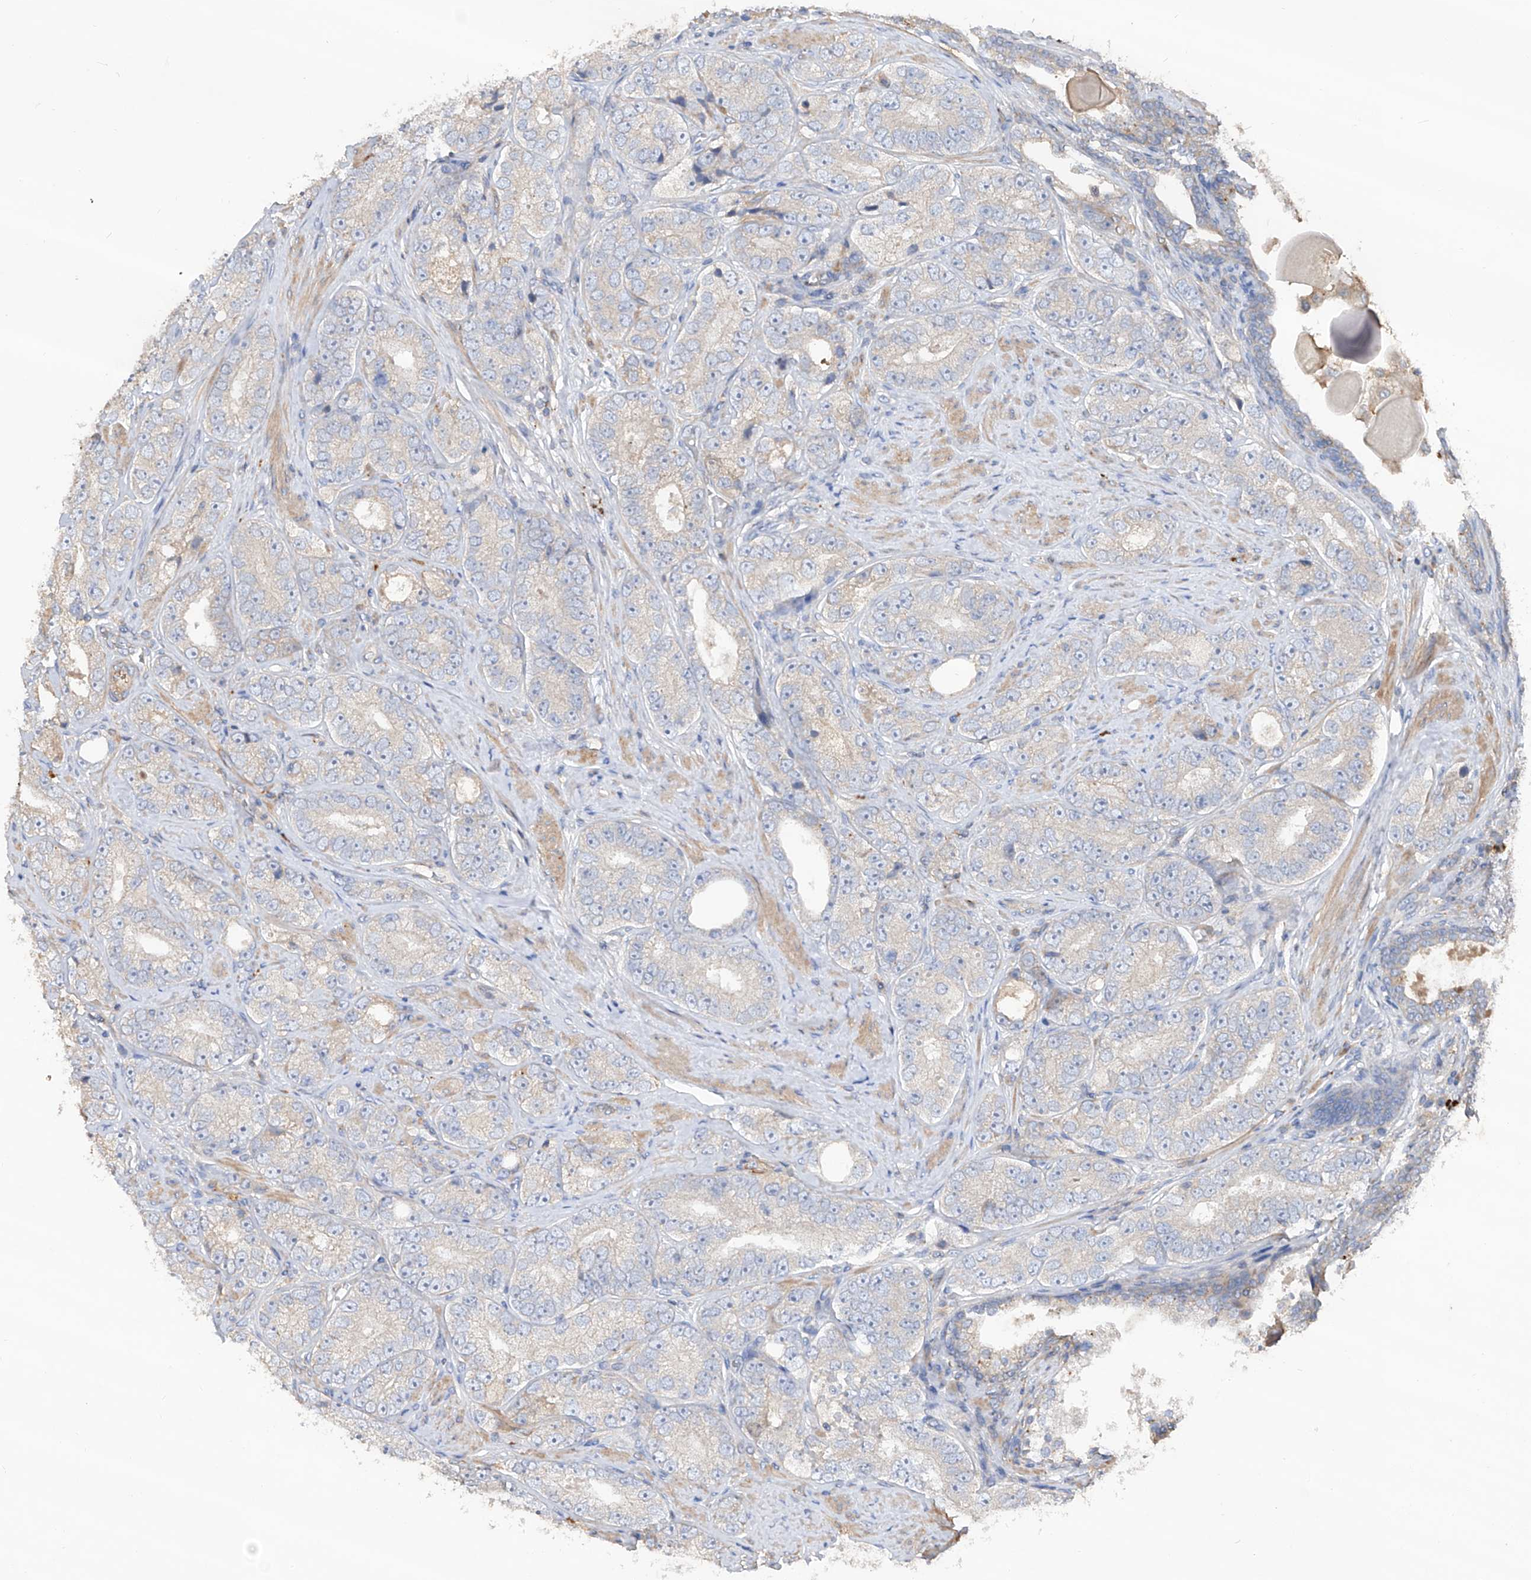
{"staining": {"intensity": "negative", "quantity": "none", "location": "none"}, "tissue": "prostate cancer", "cell_type": "Tumor cells", "image_type": "cancer", "snomed": [{"axis": "morphology", "description": "Adenocarcinoma, High grade"}, {"axis": "topography", "description": "Prostate"}], "caption": "The image shows no significant positivity in tumor cells of high-grade adenocarcinoma (prostate).", "gene": "EDN1", "patient": {"sex": "male", "age": 56}}